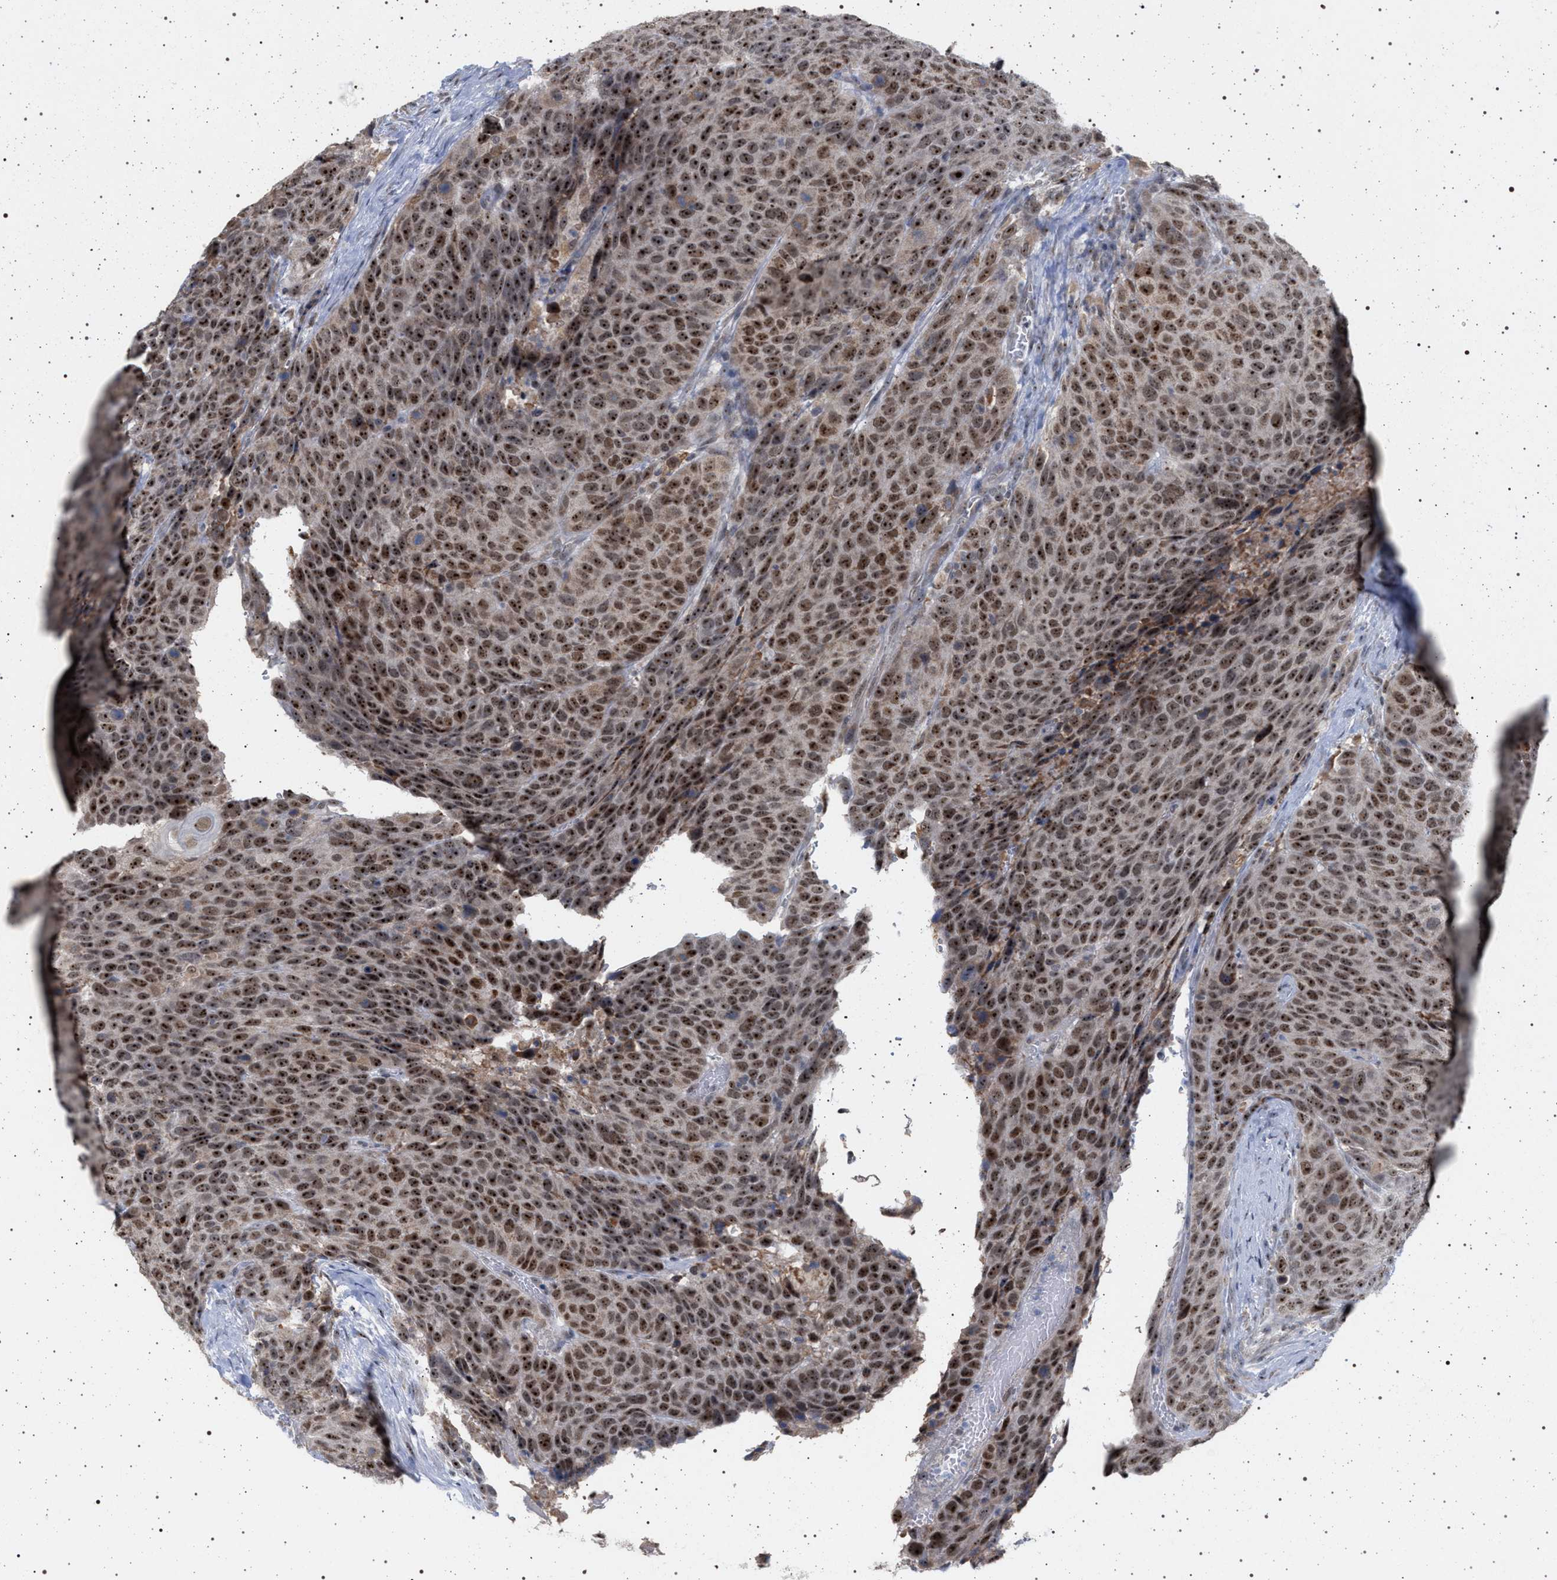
{"staining": {"intensity": "strong", "quantity": ">75%", "location": "nuclear"}, "tissue": "head and neck cancer", "cell_type": "Tumor cells", "image_type": "cancer", "snomed": [{"axis": "morphology", "description": "Squamous cell carcinoma, NOS"}, {"axis": "topography", "description": "Head-Neck"}], "caption": "DAB (3,3'-diaminobenzidine) immunohistochemical staining of human head and neck cancer (squamous cell carcinoma) shows strong nuclear protein staining in approximately >75% of tumor cells. (brown staining indicates protein expression, while blue staining denotes nuclei).", "gene": "ELAC2", "patient": {"sex": "male", "age": 66}}